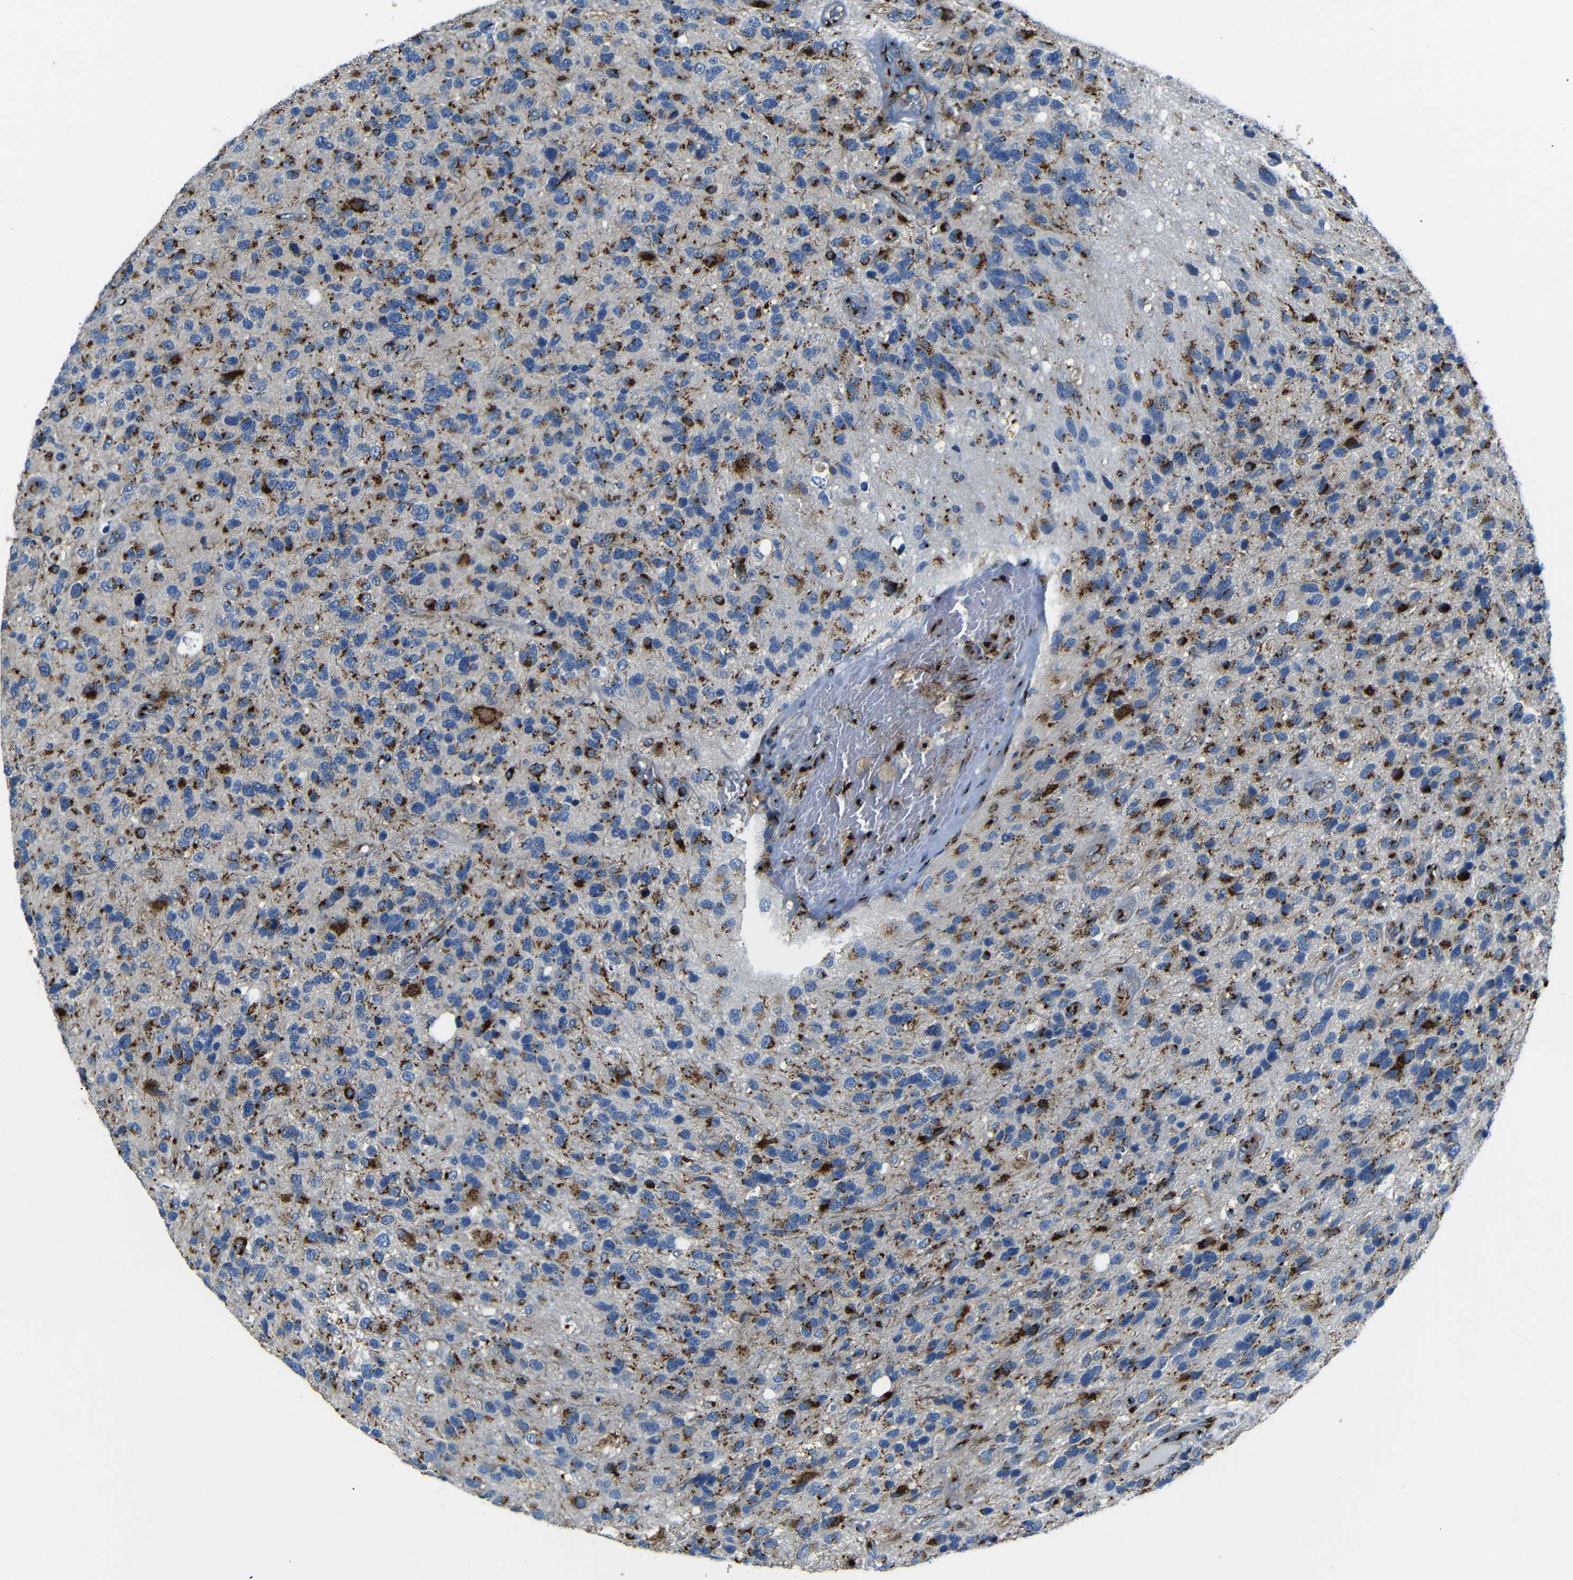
{"staining": {"intensity": "strong", "quantity": ">75%", "location": "cytoplasmic/membranous"}, "tissue": "glioma", "cell_type": "Tumor cells", "image_type": "cancer", "snomed": [{"axis": "morphology", "description": "Glioma, malignant, High grade"}, {"axis": "topography", "description": "Brain"}], "caption": "Immunohistochemistry histopathology image of neoplastic tissue: glioma stained using immunohistochemistry exhibits high levels of strong protein expression localized specifically in the cytoplasmic/membranous of tumor cells, appearing as a cytoplasmic/membranous brown color.", "gene": "TGOLN2", "patient": {"sex": "female", "age": 58}}